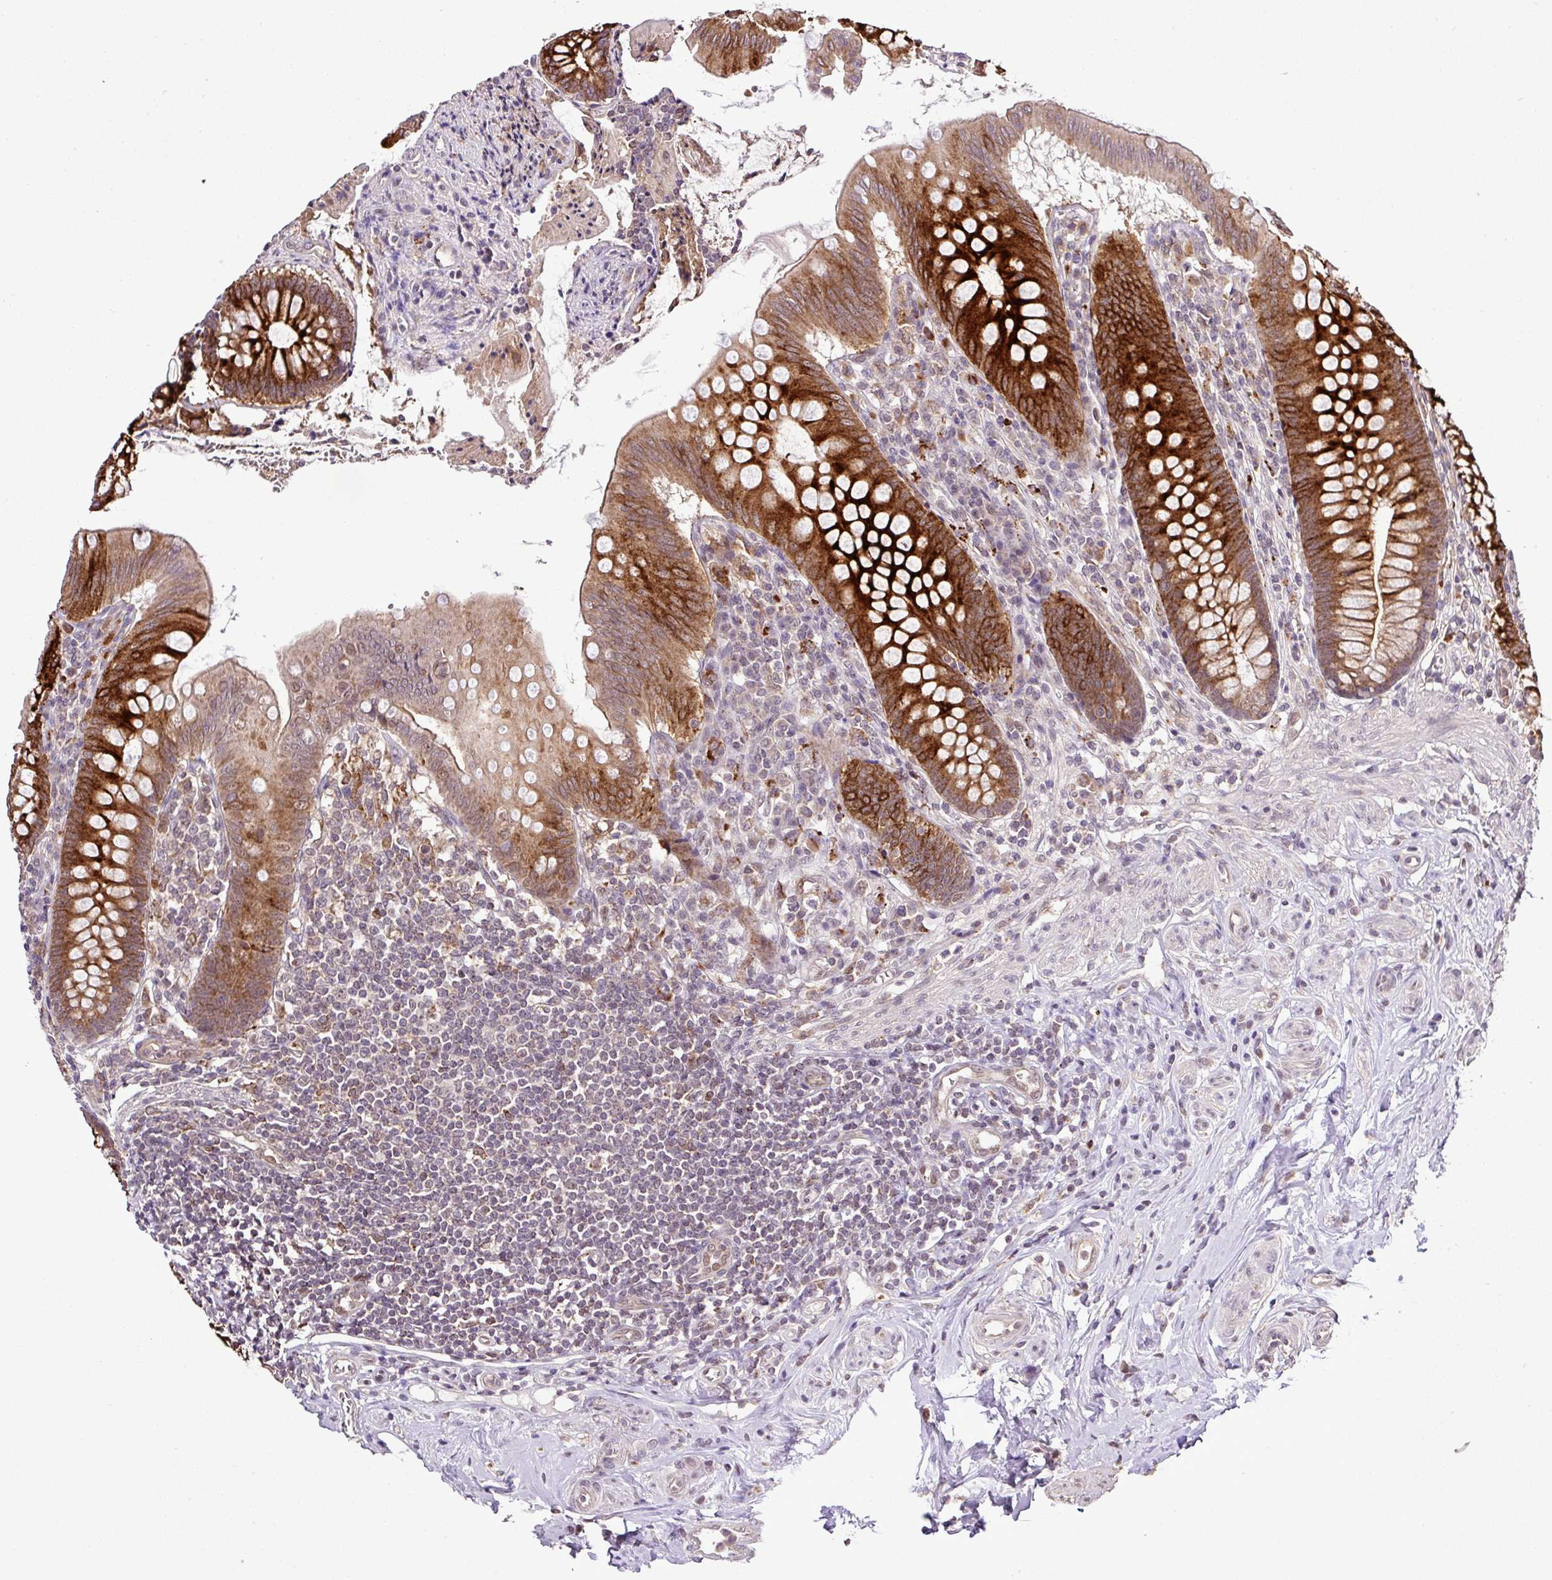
{"staining": {"intensity": "strong", "quantity": ">75%", "location": "cytoplasmic/membranous,nuclear"}, "tissue": "appendix", "cell_type": "Glandular cells", "image_type": "normal", "snomed": [{"axis": "morphology", "description": "Normal tissue, NOS"}, {"axis": "topography", "description": "Appendix"}], "caption": "This micrograph shows immunohistochemistry staining of normal appendix, with high strong cytoplasmic/membranous,nuclear staining in about >75% of glandular cells.", "gene": "SMCO4", "patient": {"sex": "female", "age": 51}}